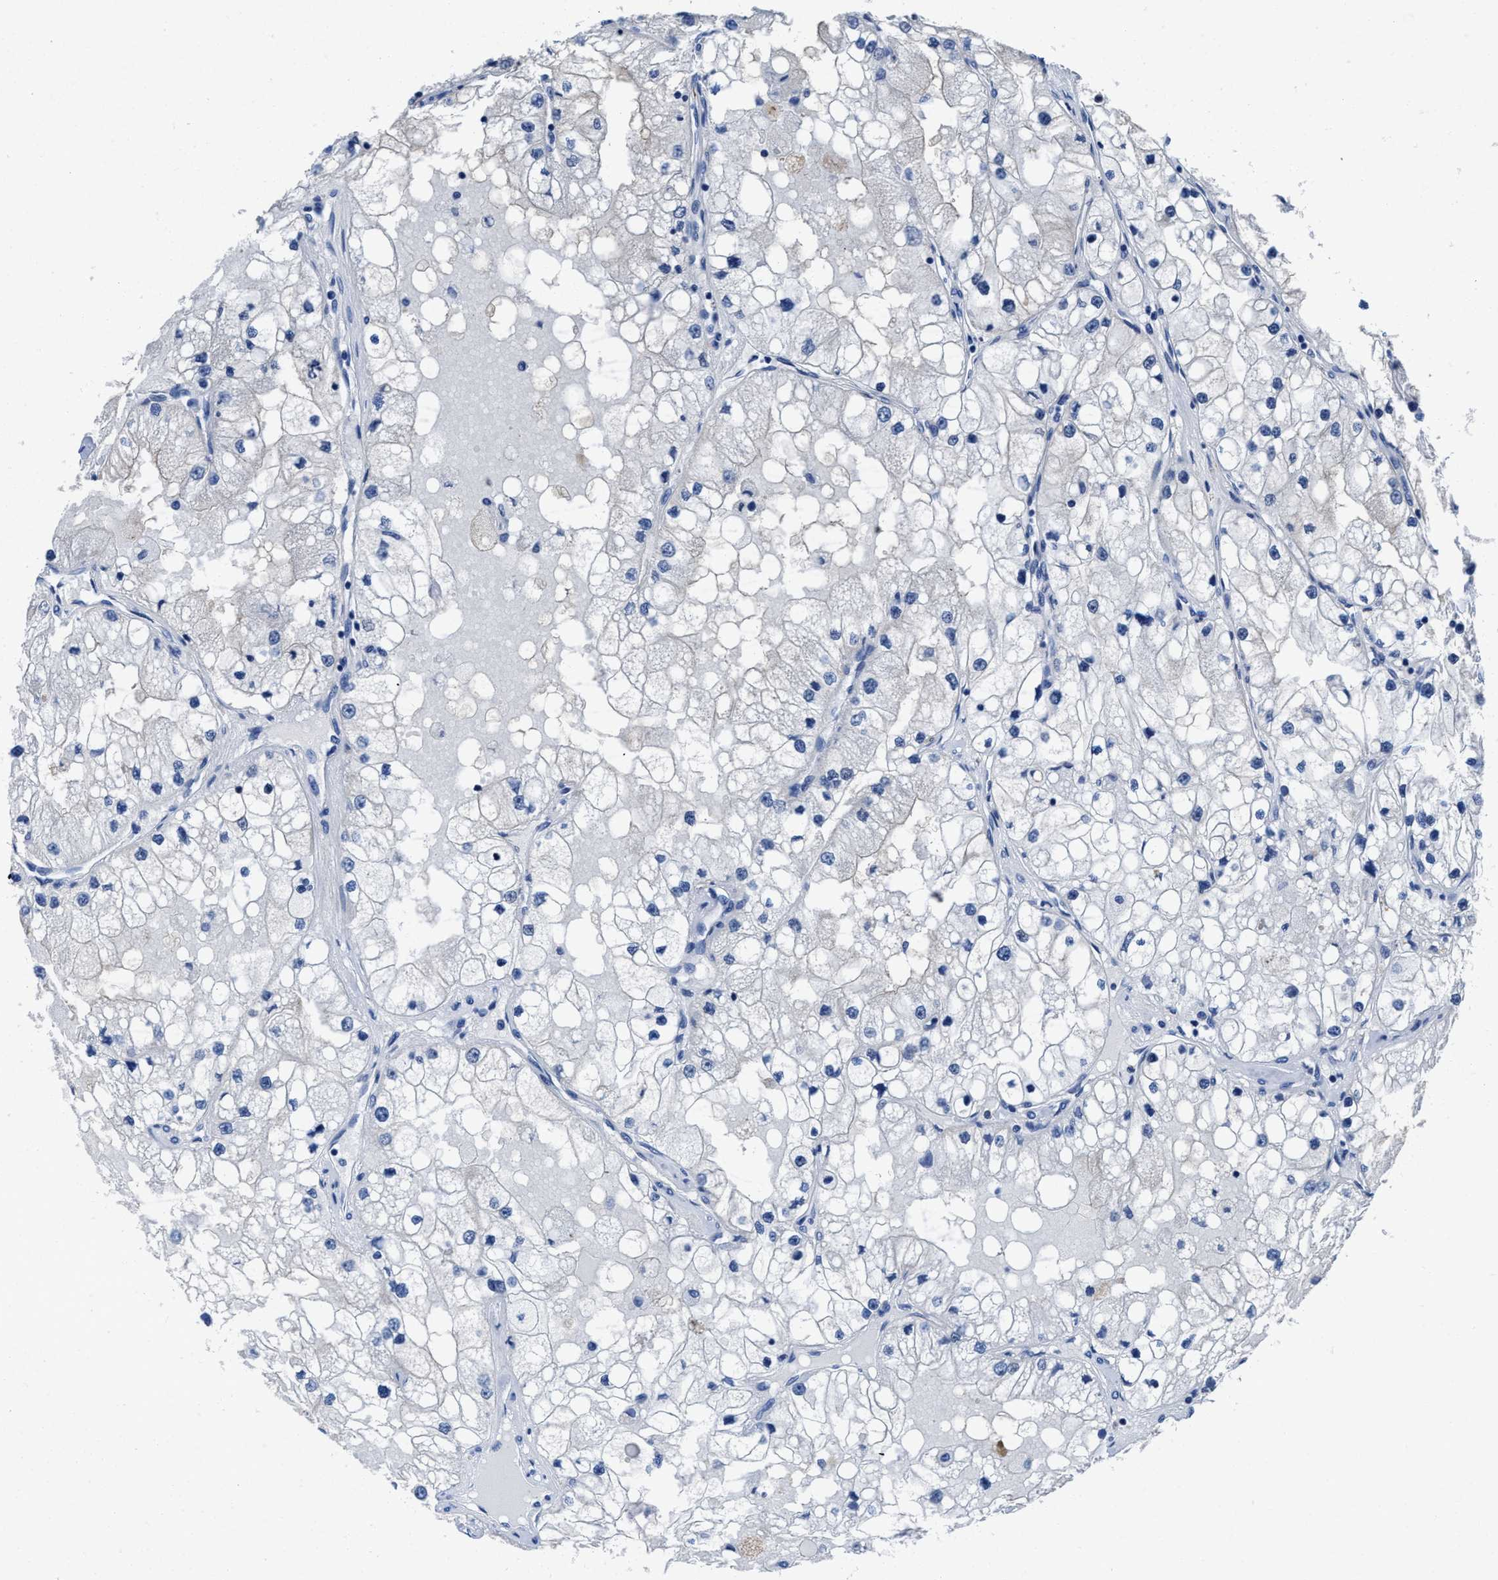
{"staining": {"intensity": "negative", "quantity": "none", "location": "none"}, "tissue": "renal cancer", "cell_type": "Tumor cells", "image_type": "cancer", "snomed": [{"axis": "morphology", "description": "Adenocarcinoma, NOS"}, {"axis": "topography", "description": "Kidney"}], "caption": "Renal adenocarcinoma stained for a protein using immunohistochemistry demonstrates no staining tumor cells.", "gene": "HOOK1", "patient": {"sex": "male", "age": 68}}